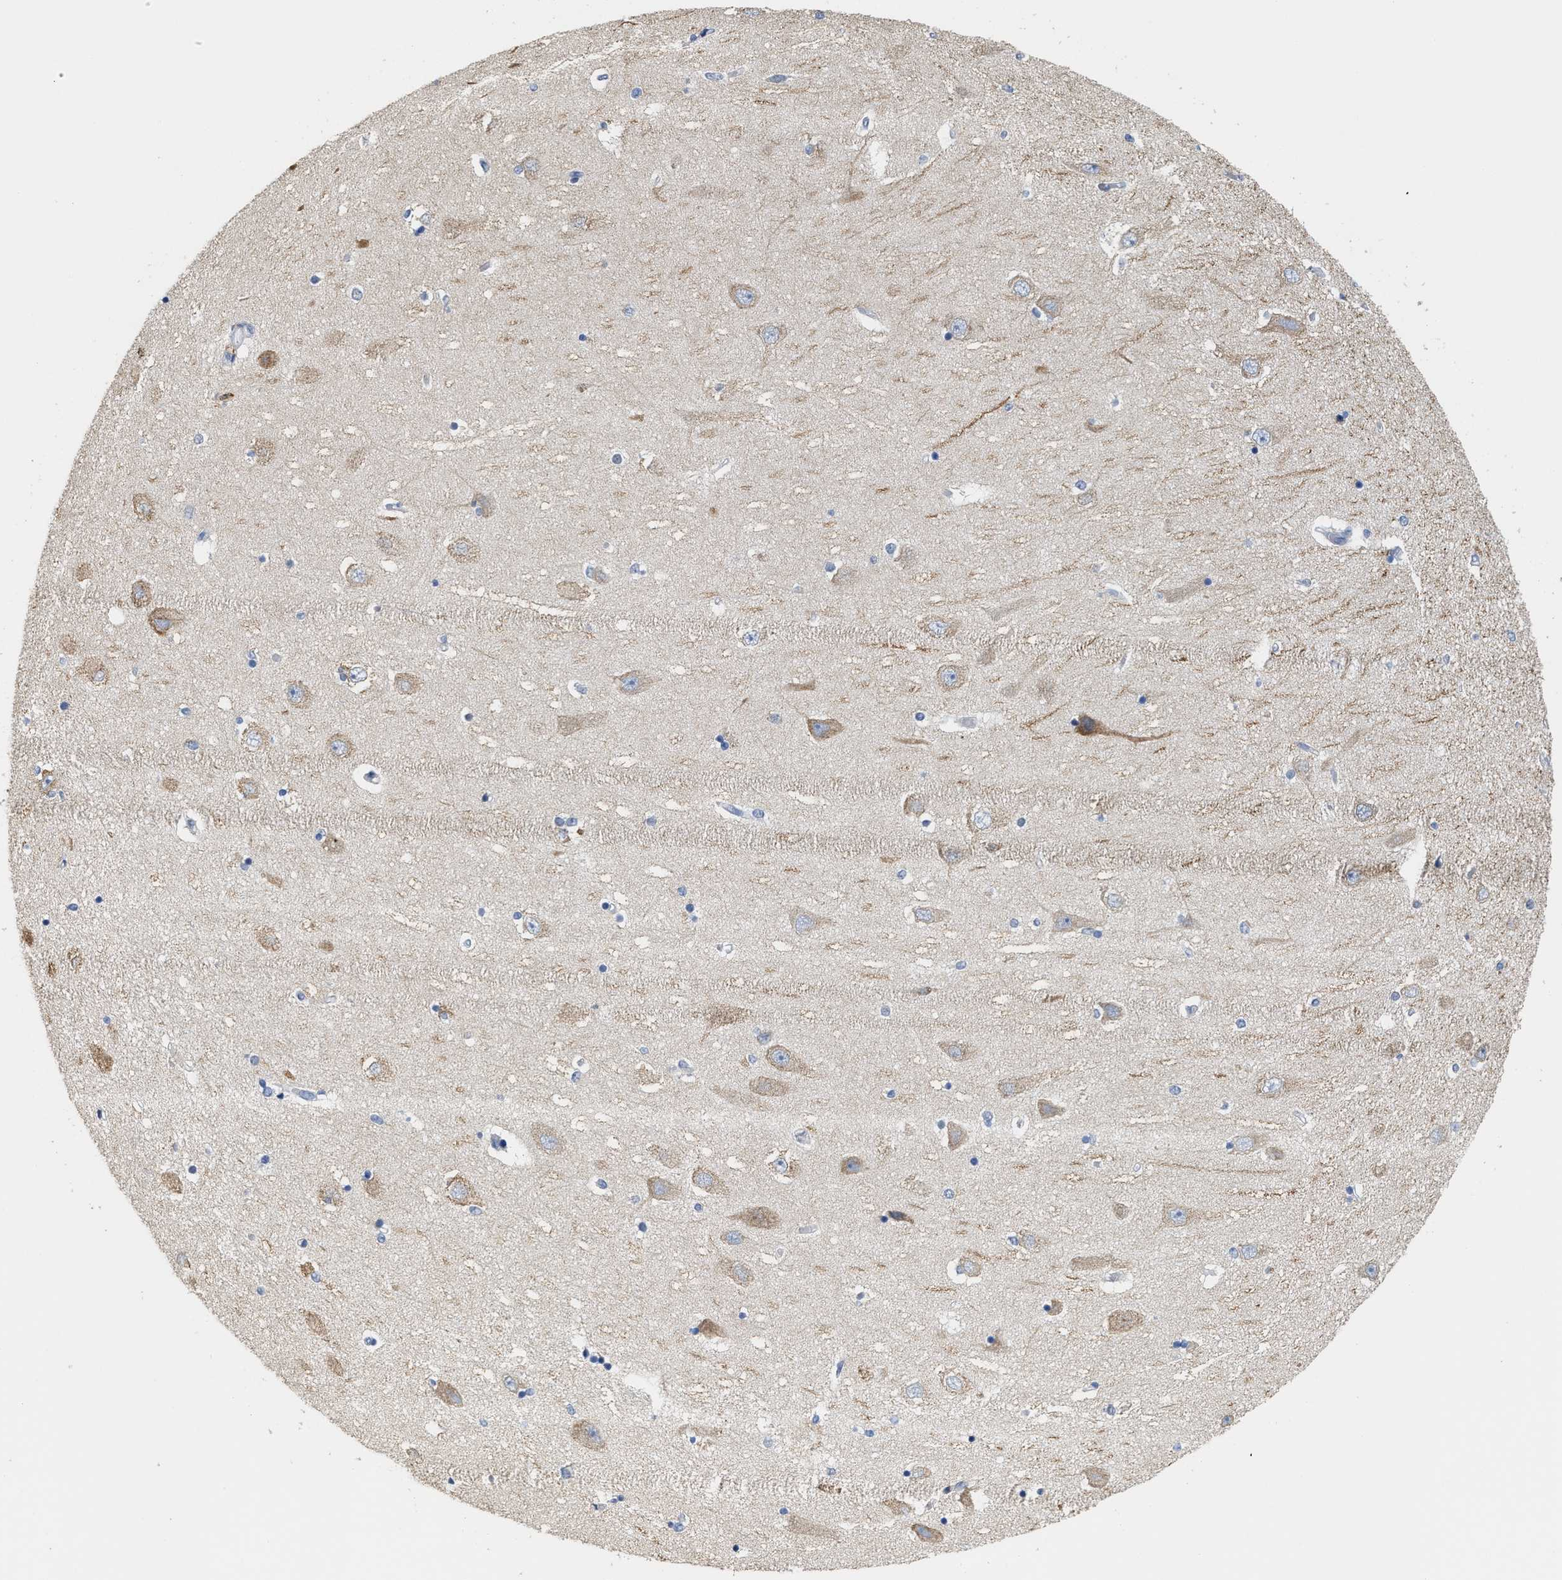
{"staining": {"intensity": "negative", "quantity": "none", "location": "none"}, "tissue": "hippocampus", "cell_type": "Glial cells", "image_type": "normal", "snomed": [{"axis": "morphology", "description": "Normal tissue, NOS"}, {"axis": "topography", "description": "Hippocampus"}], "caption": "Glial cells show no significant protein staining in benign hippocampus. (Stains: DAB immunohistochemistry (IHC) with hematoxylin counter stain, Microscopy: brightfield microscopy at high magnification).", "gene": "RYR2", "patient": {"sex": "female", "age": 54}}